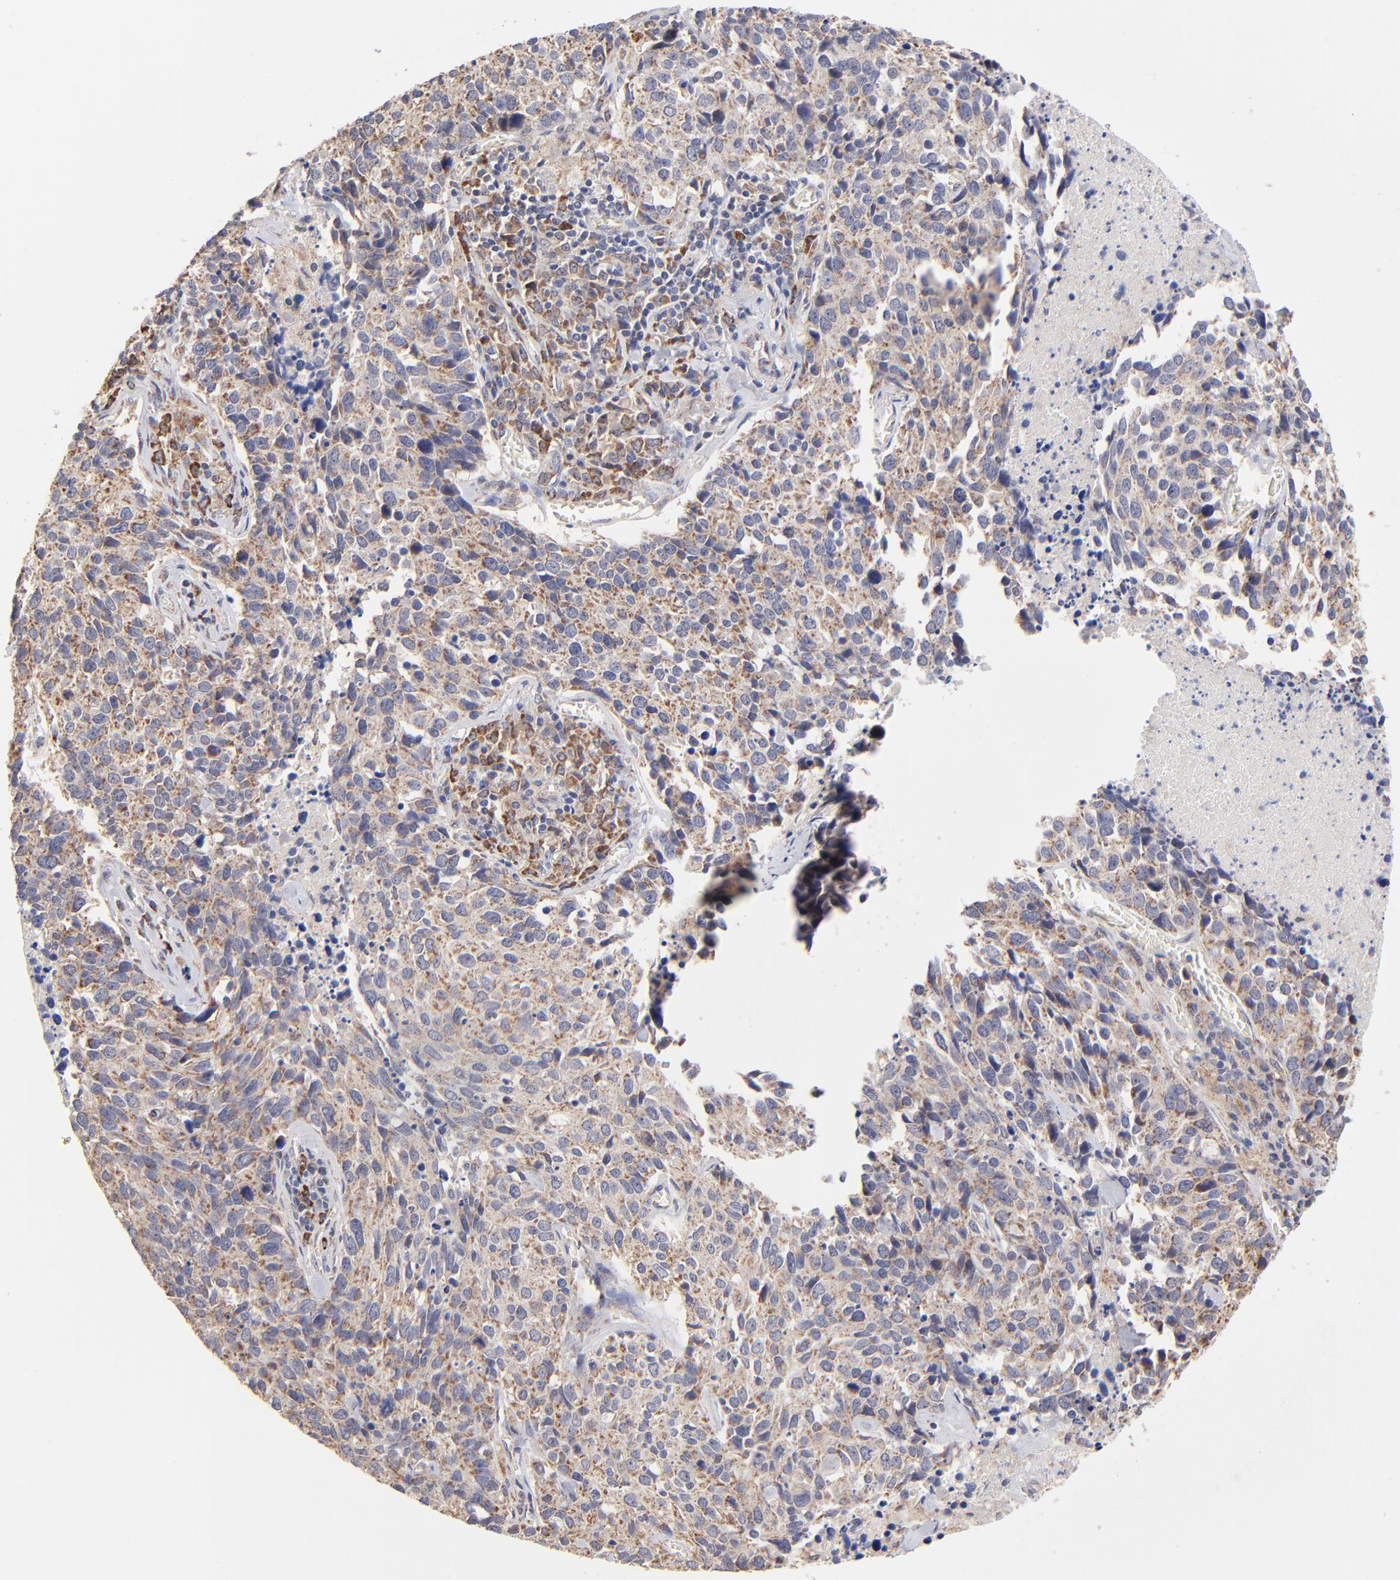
{"staining": {"intensity": "moderate", "quantity": "25%-75%", "location": "cytoplasmic/membranous"}, "tissue": "lung cancer", "cell_type": "Tumor cells", "image_type": "cancer", "snomed": [{"axis": "morphology", "description": "Neoplasm, malignant, NOS"}, {"axis": "topography", "description": "Lung"}], "caption": "Human lung neoplasm (malignant) stained with a brown dye displays moderate cytoplasmic/membranous positive positivity in approximately 25%-75% of tumor cells.", "gene": "FBXL12", "patient": {"sex": "female", "age": 76}}